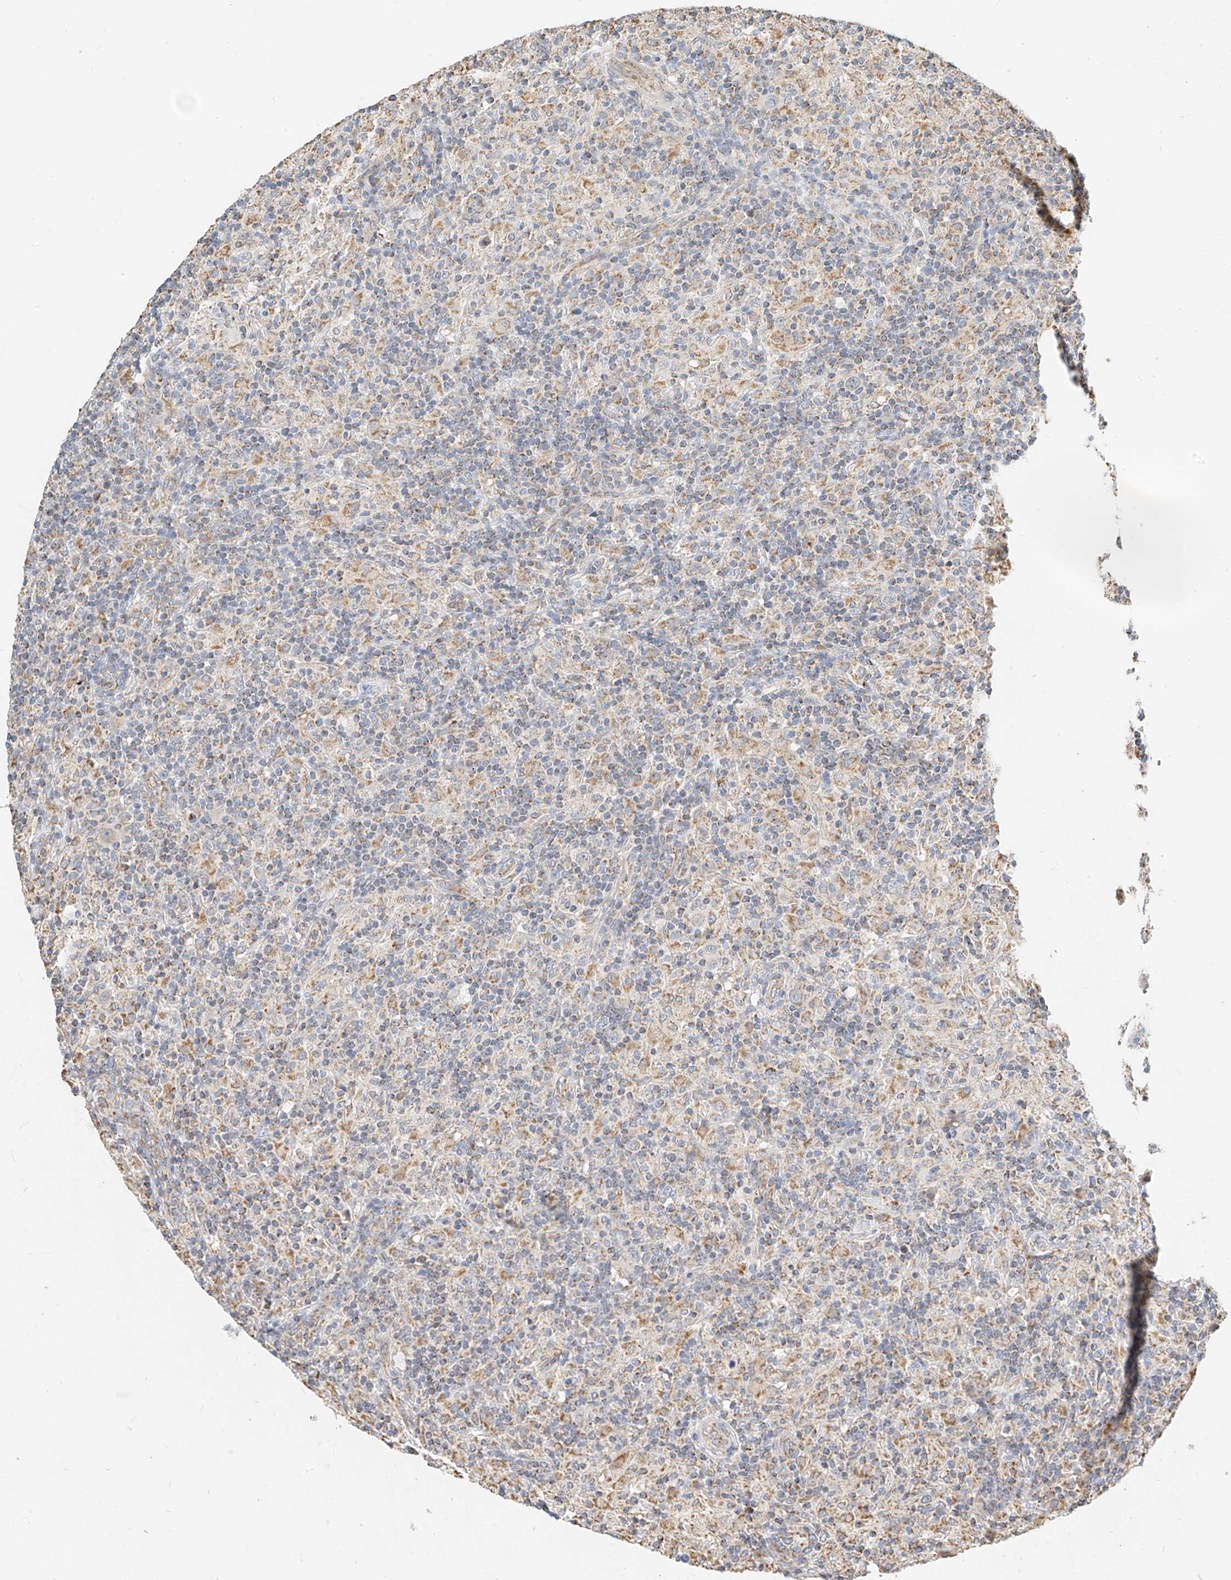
{"staining": {"intensity": "negative", "quantity": "none", "location": "none"}, "tissue": "lymphoma", "cell_type": "Tumor cells", "image_type": "cancer", "snomed": [{"axis": "morphology", "description": "Hodgkin's disease, NOS"}, {"axis": "topography", "description": "Lymph node"}], "caption": "Immunohistochemistry micrograph of neoplastic tissue: lymphoma stained with DAB displays no significant protein staining in tumor cells. (DAB immunohistochemistry with hematoxylin counter stain).", "gene": "YIPF7", "patient": {"sex": "male", "age": 70}}